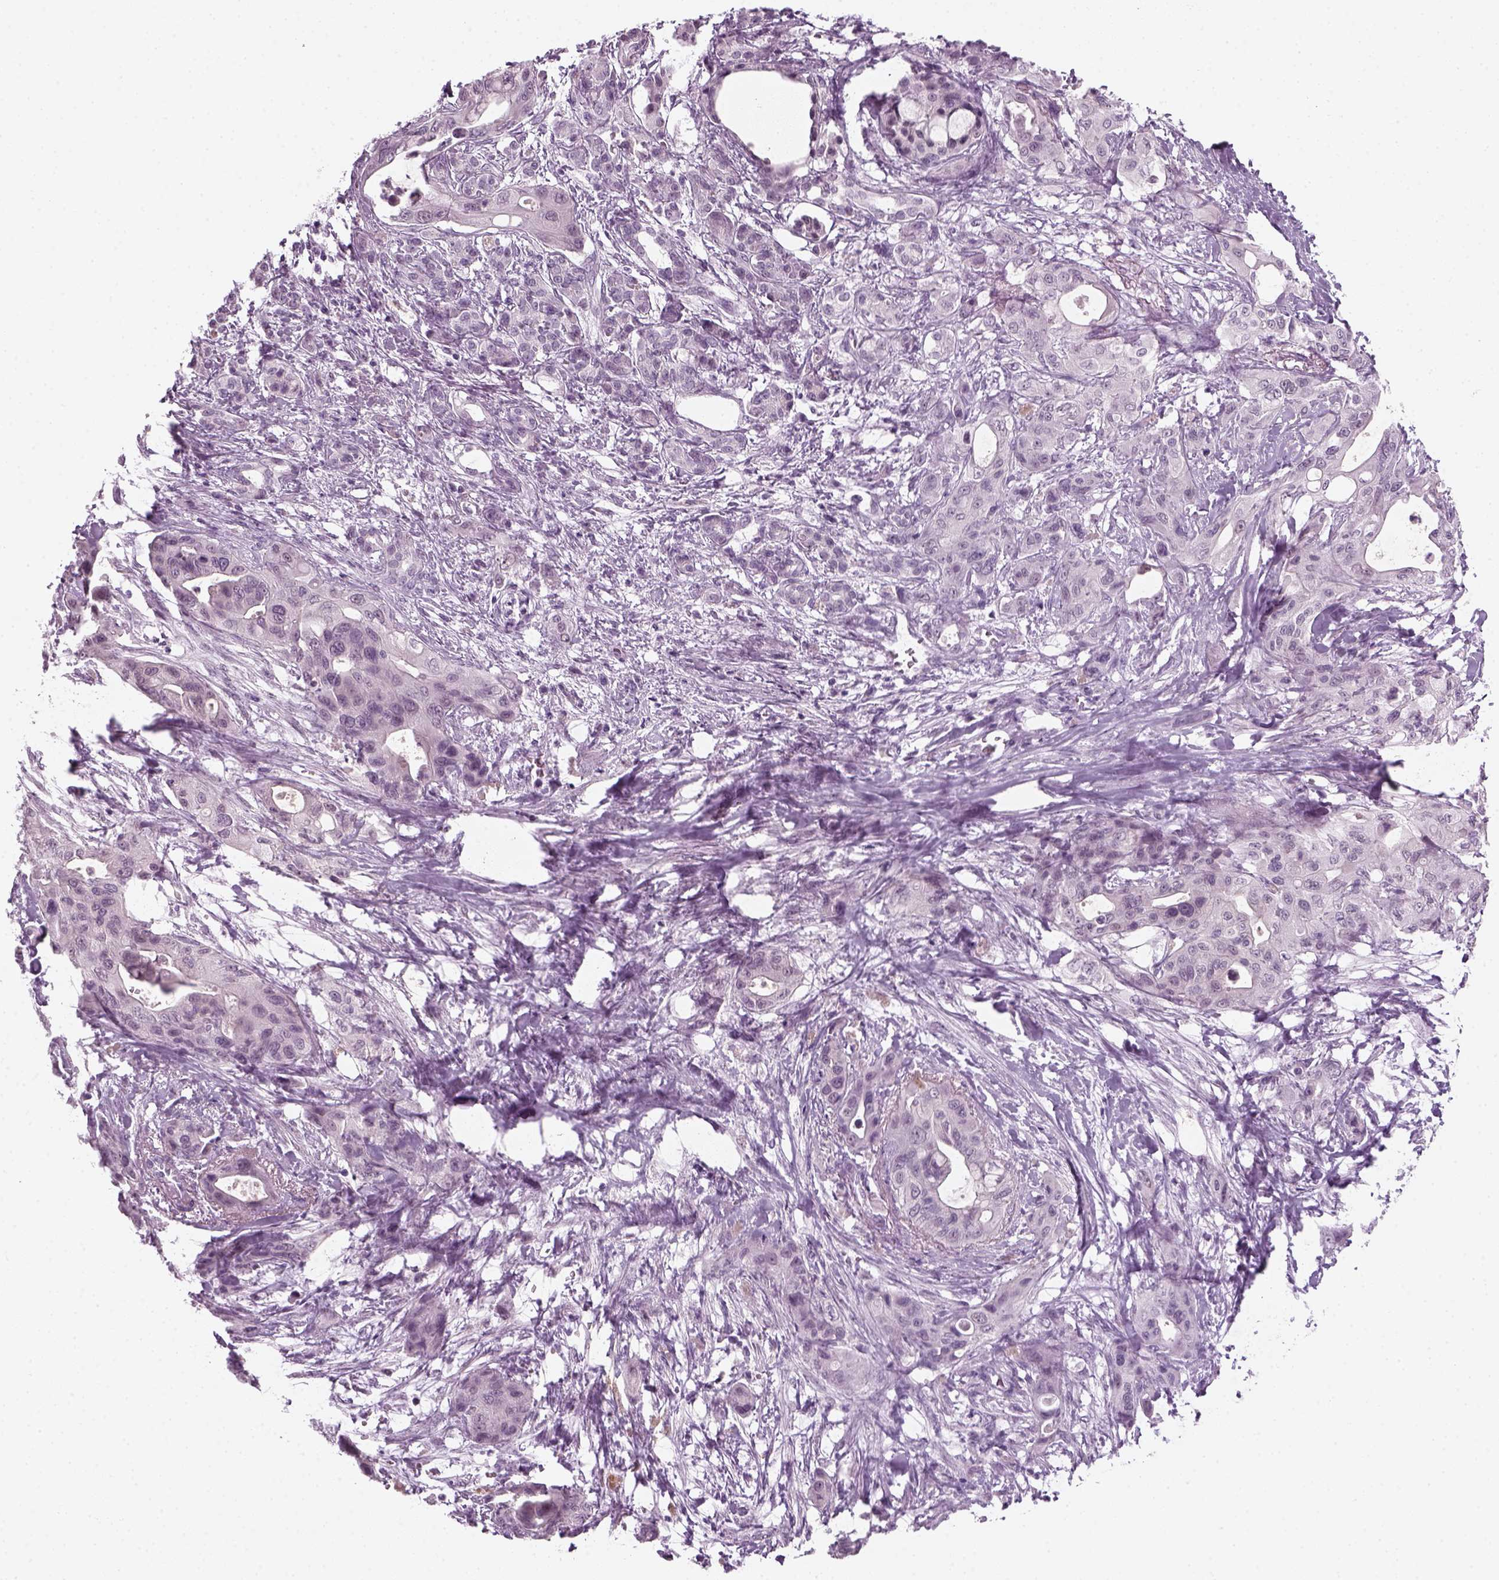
{"staining": {"intensity": "negative", "quantity": "none", "location": "none"}, "tissue": "pancreatic cancer", "cell_type": "Tumor cells", "image_type": "cancer", "snomed": [{"axis": "morphology", "description": "Adenocarcinoma, NOS"}, {"axis": "topography", "description": "Pancreas"}], "caption": "The photomicrograph displays no significant staining in tumor cells of adenocarcinoma (pancreatic). The staining is performed using DAB (3,3'-diaminobenzidine) brown chromogen with nuclei counter-stained in using hematoxylin.", "gene": "KRT75", "patient": {"sex": "male", "age": 71}}